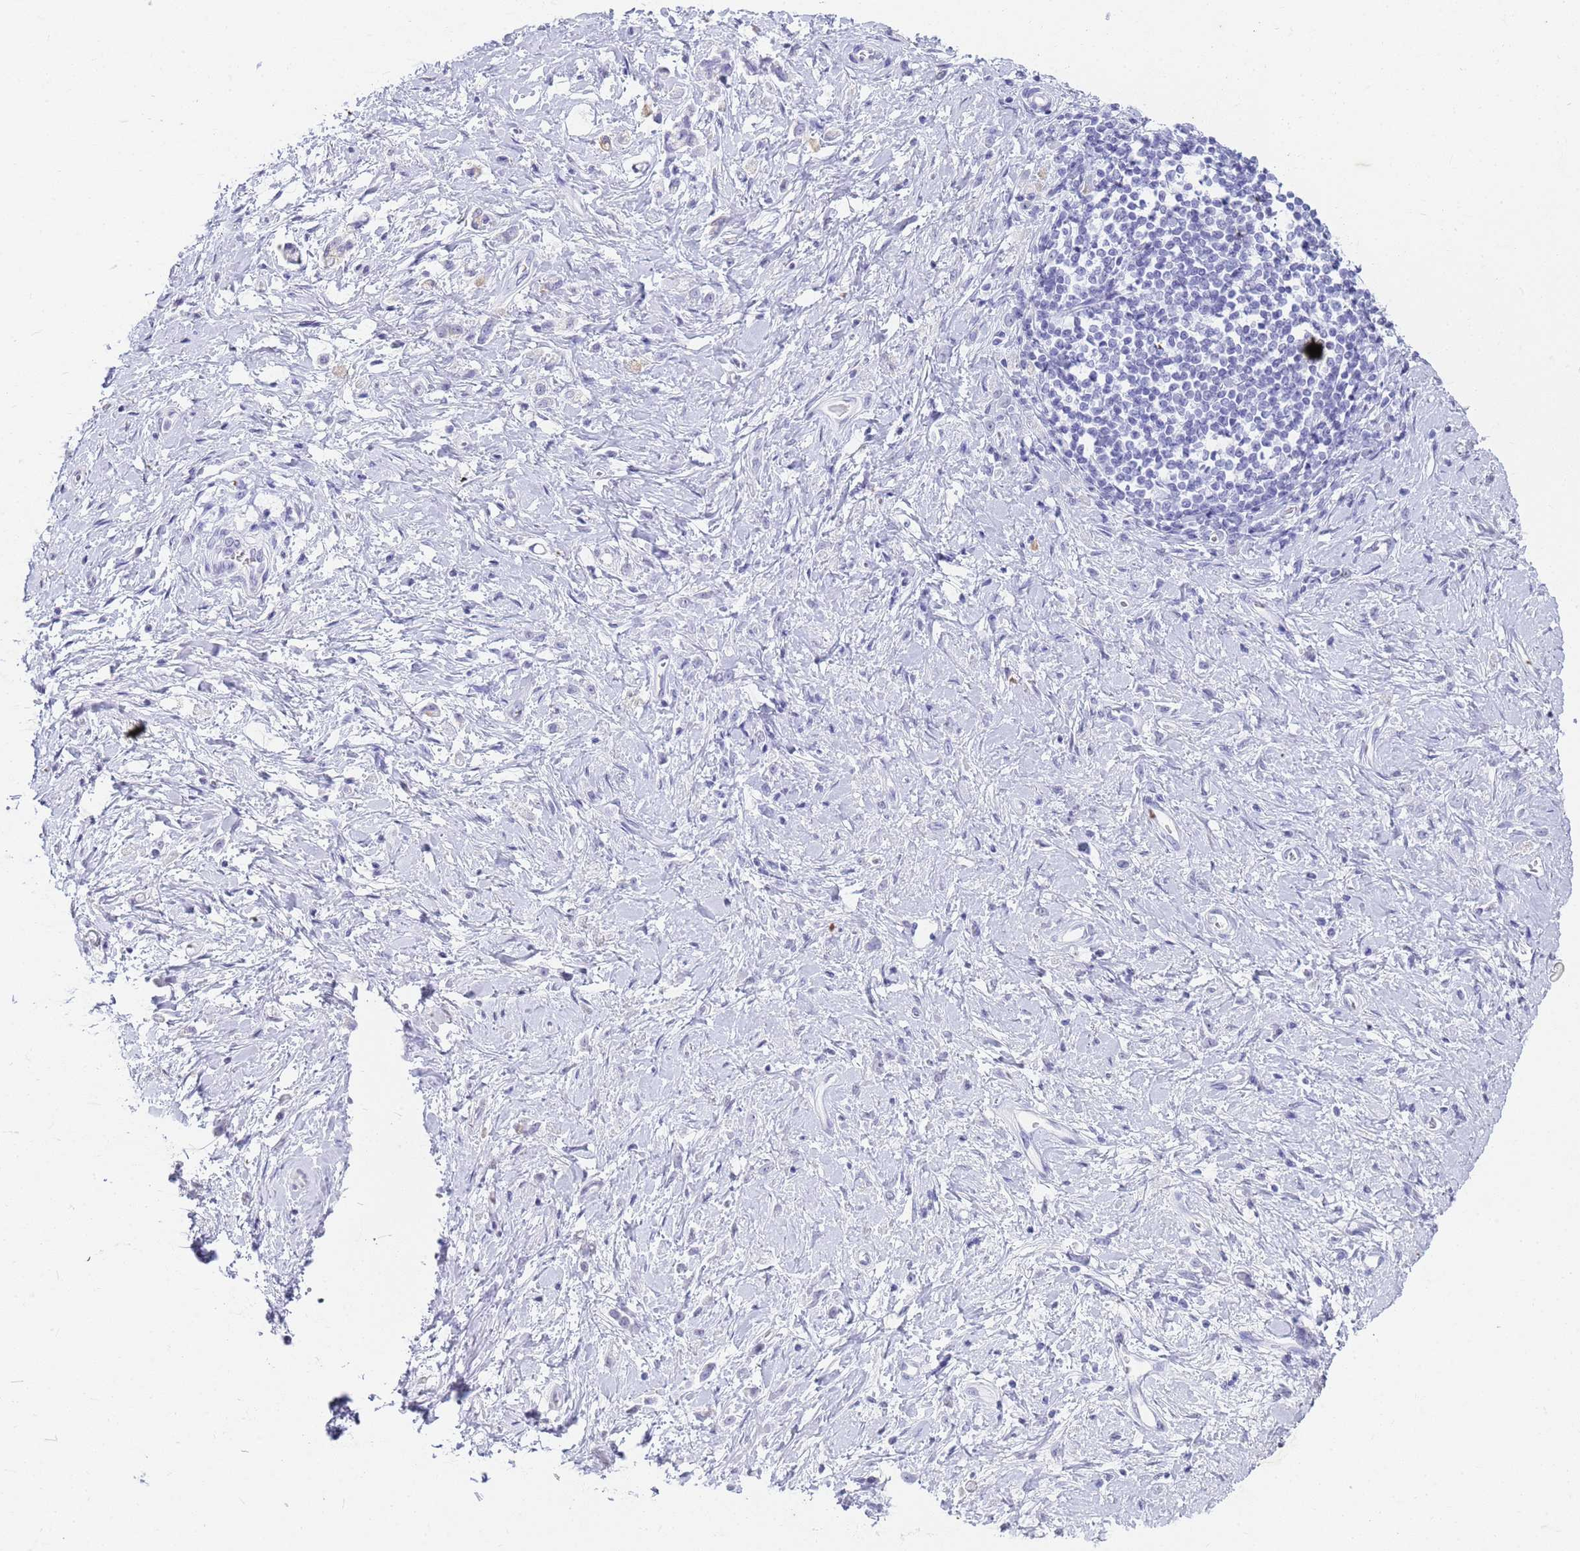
{"staining": {"intensity": "negative", "quantity": "none", "location": "none"}, "tissue": "stomach cancer", "cell_type": "Tumor cells", "image_type": "cancer", "snomed": [{"axis": "morphology", "description": "Adenocarcinoma, NOS"}, {"axis": "topography", "description": "Stomach"}], "caption": "Tumor cells are negative for protein expression in human stomach cancer (adenocarcinoma).", "gene": "SLC7A9", "patient": {"sex": "female", "age": 60}}